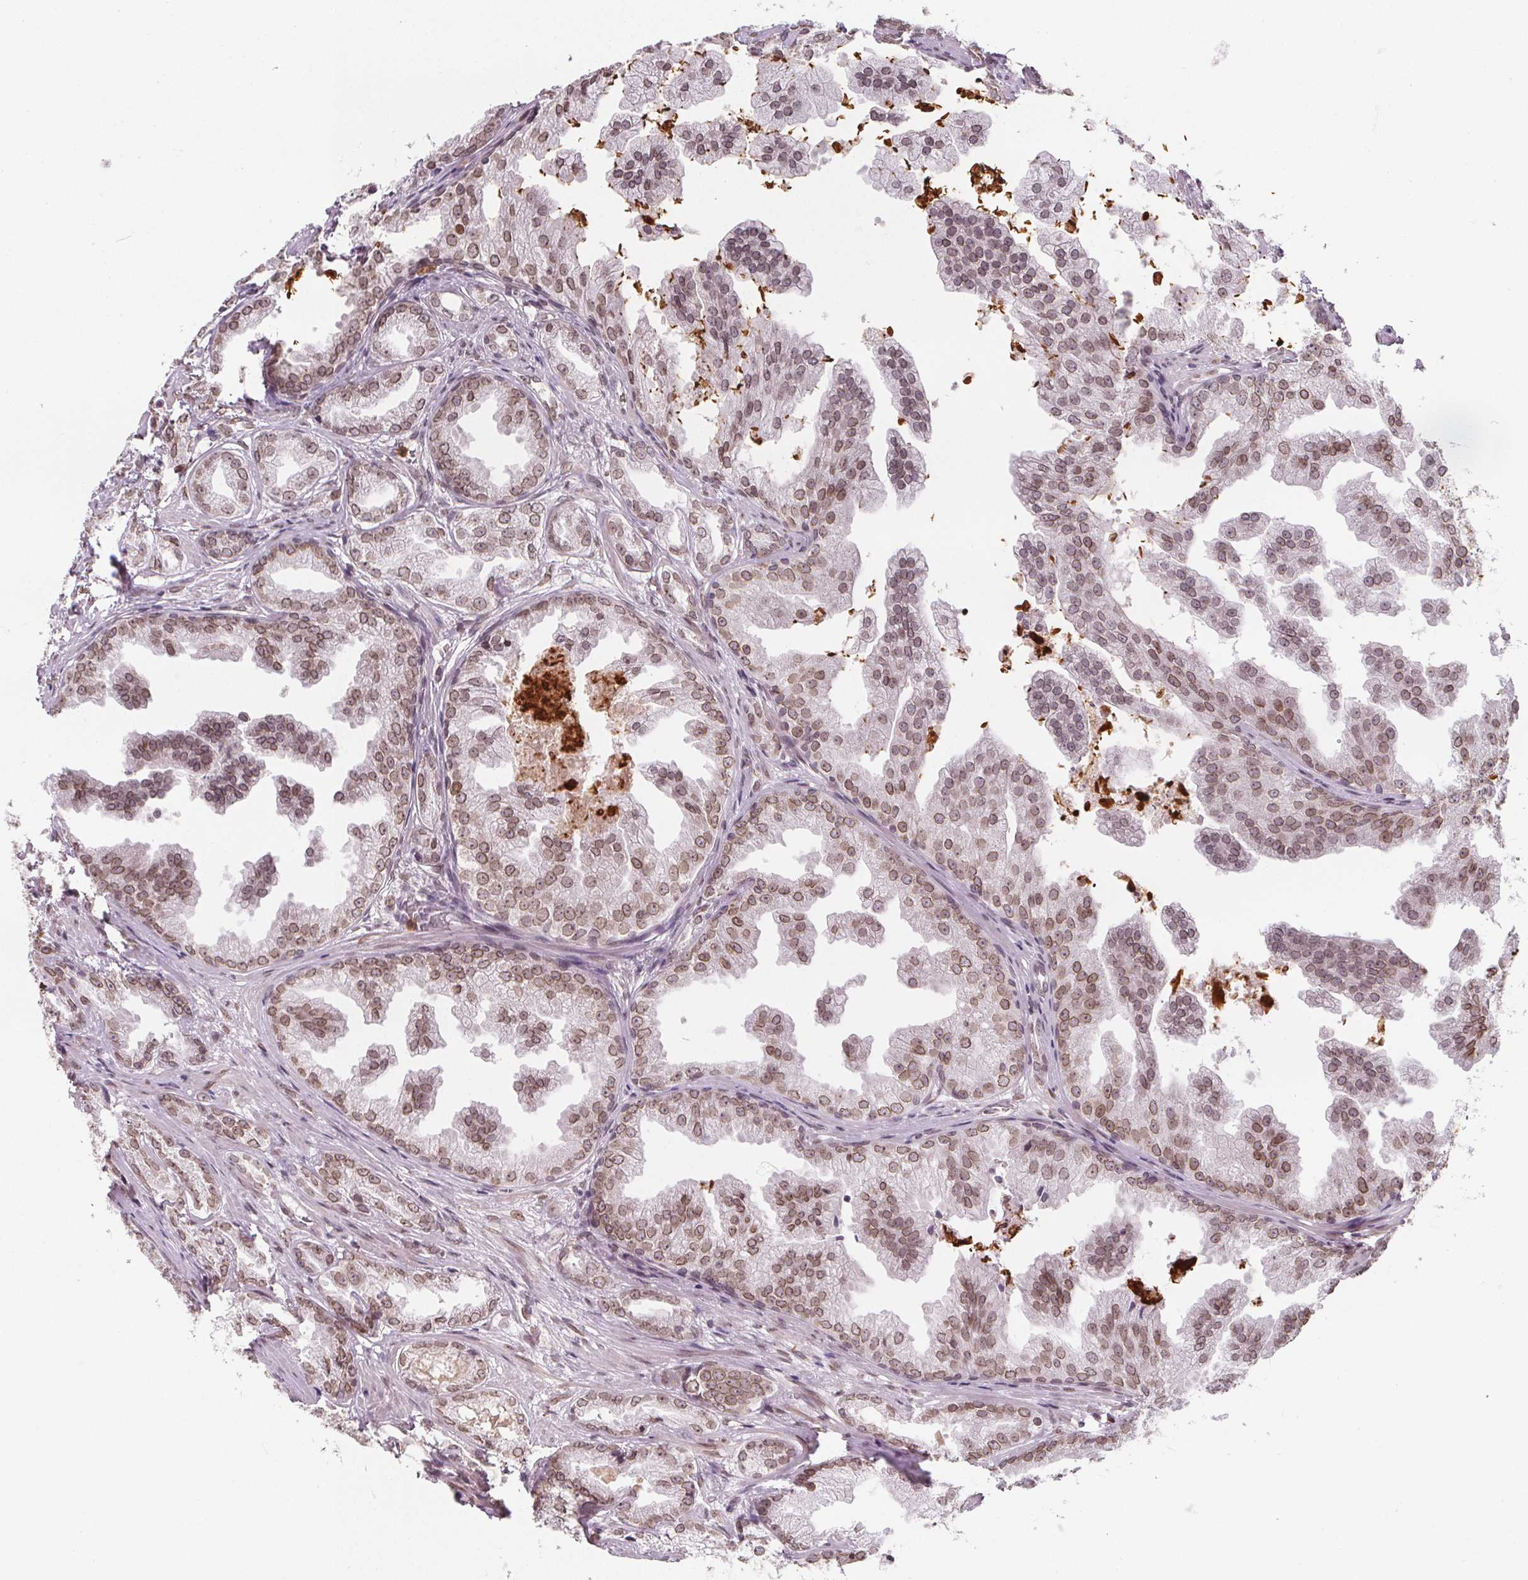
{"staining": {"intensity": "moderate", "quantity": ">75%", "location": "cytoplasmic/membranous,nuclear"}, "tissue": "prostate cancer", "cell_type": "Tumor cells", "image_type": "cancer", "snomed": [{"axis": "morphology", "description": "Adenocarcinoma, Low grade"}, {"axis": "topography", "description": "Prostate"}], "caption": "IHC (DAB) staining of prostate cancer (low-grade adenocarcinoma) shows moderate cytoplasmic/membranous and nuclear protein staining in about >75% of tumor cells.", "gene": "TTC39C", "patient": {"sex": "male", "age": 65}}